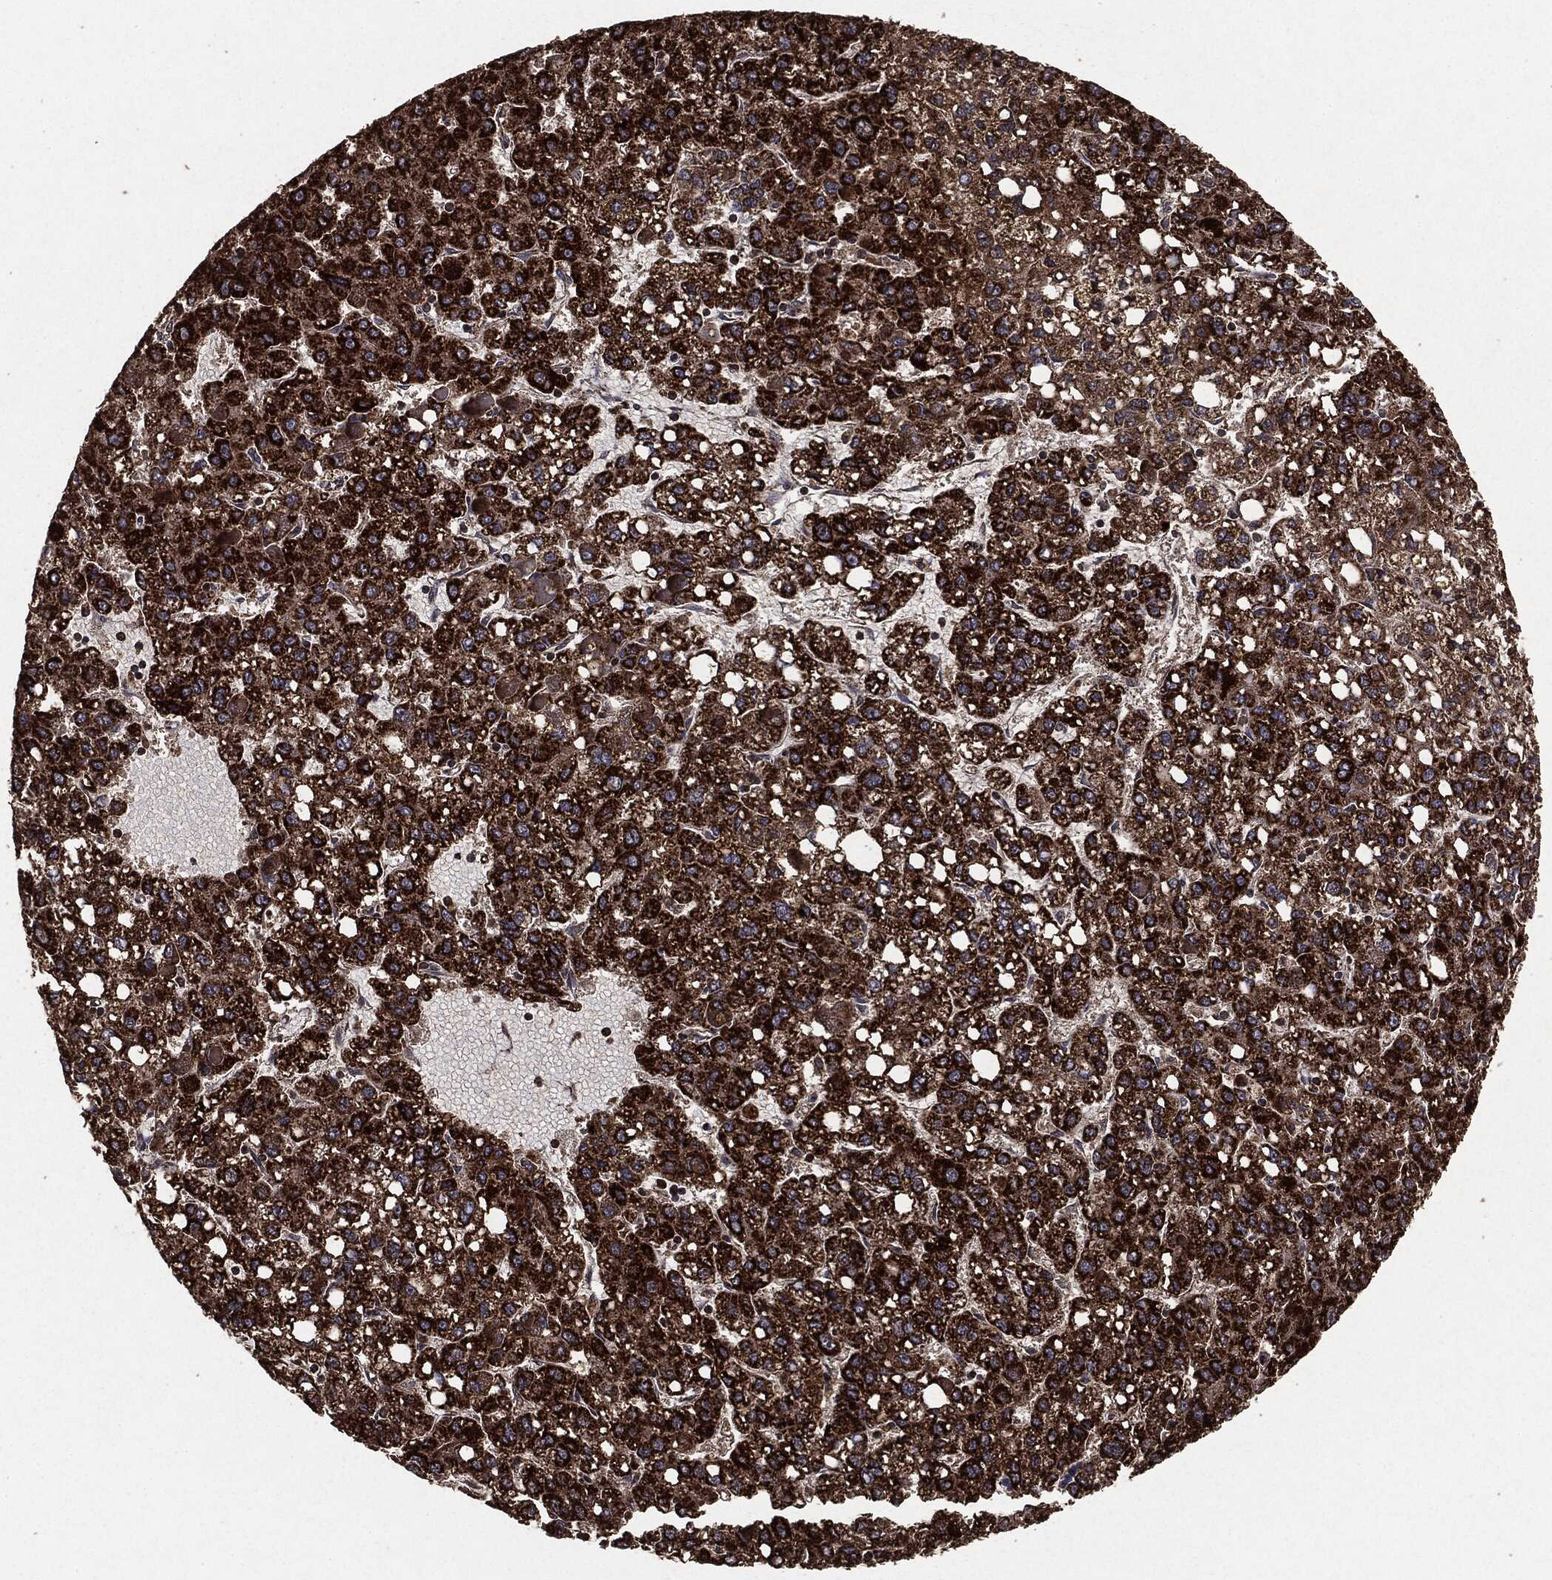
{"staining": {"intensity": "strong", "quantity": ">75%", "location": "cytoplasmic/membranous"}, "tissue": "liver cancer", "cell_type": "Tumor cells", "image_type": "cancer", "snomed": [{"axis": "morphology", "description": "Carcinoma, Hepatocellular, NOS"}, {"axis": "topography", "description": "Liver"}], "caption": "Protein expression analysis of human liver cancer (hepatocellular carcinoma) reveals strong cytoplasmic/membranous expression in approximately >75% of tumor cells.", "gene": "MTOR", "patient": {"sex": "female", "age": 82}}